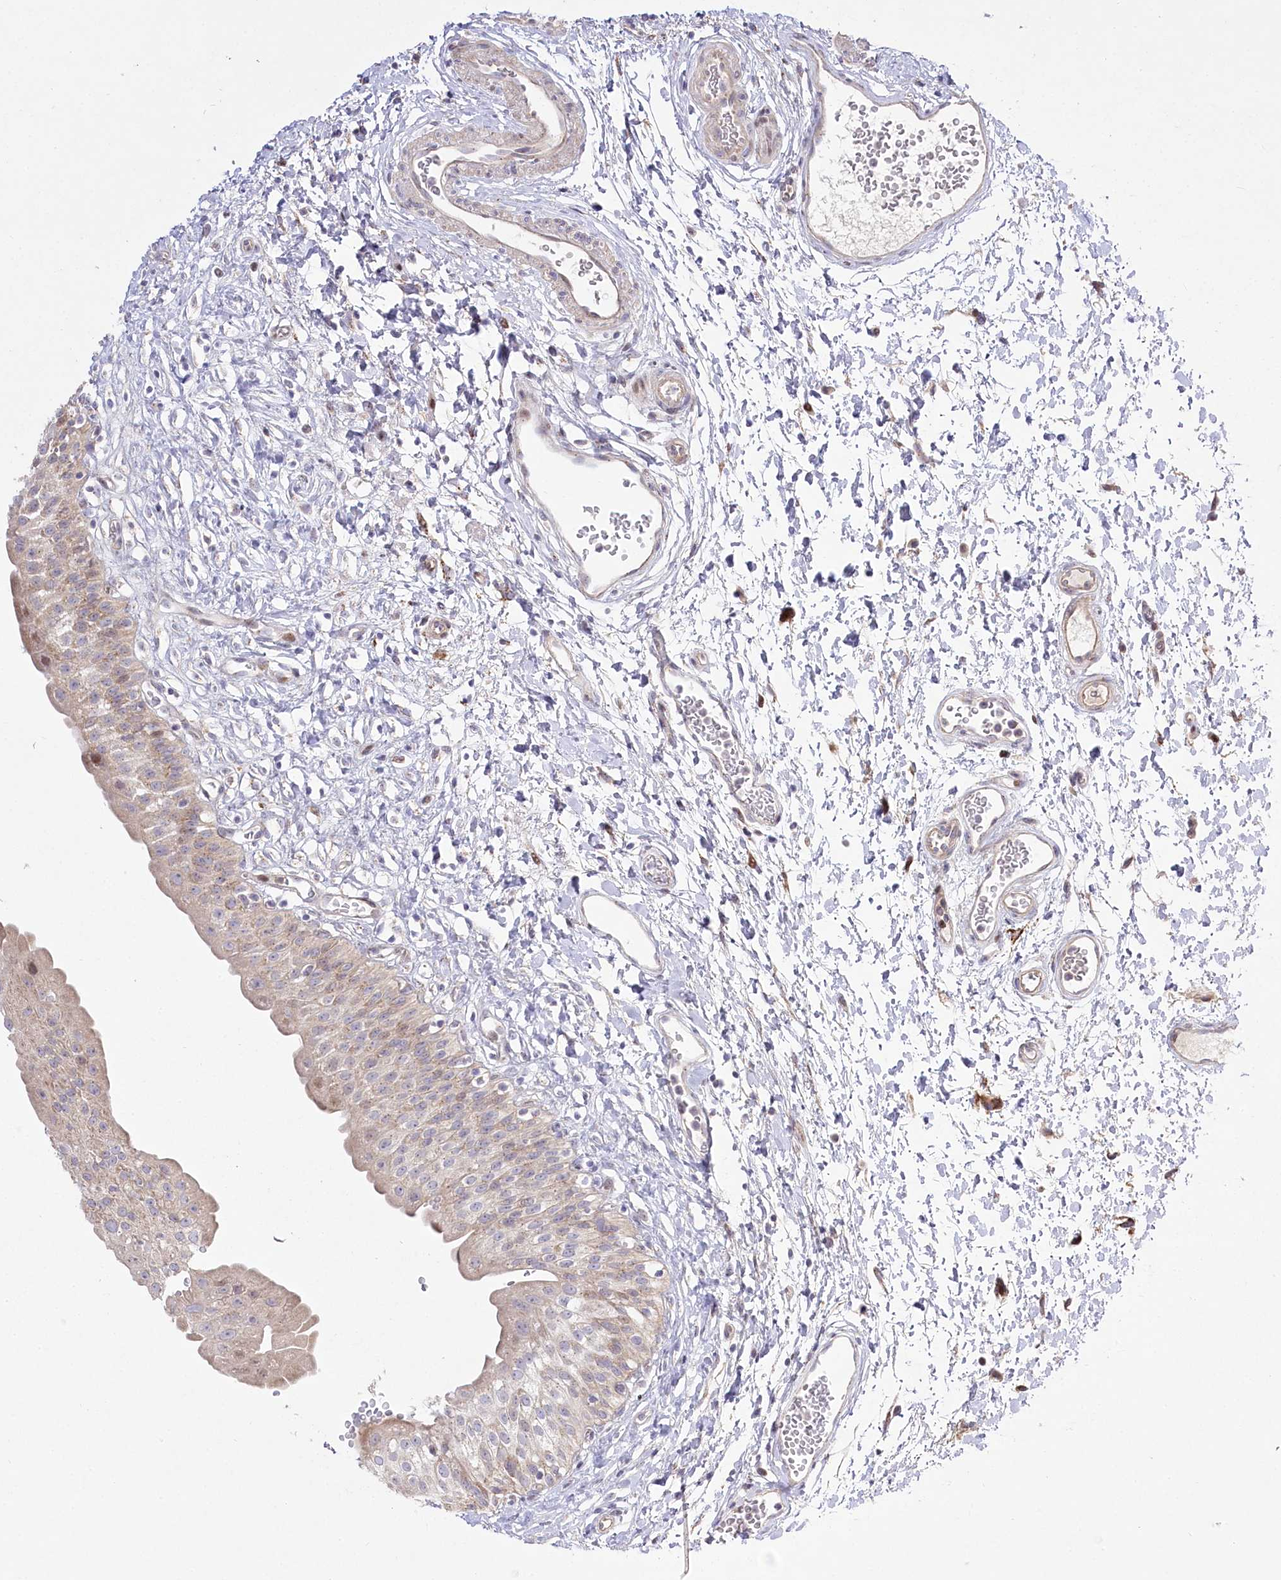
{"staining": {"intensity": "weak", "quantity": "25%-75%", "location": "cytoplasmic/membranous,nuclear"}, "tissue": "urinary bladder", "cell_type": "Urothelial cells", "image_type": "normal", "snomed": [{"axis": "morphology", "description": "Normal tissue, NOS"}, {"axis": "topography", "description": "Urinary bladder"}], "caption": "A low amount of weak cytoplasmic/membranous,nuclear positivity is present in approximately 25%-75% of urothelial cells in unremarkable urinary bladder. The staining was performed using DAB (3,3'-diaminobenzidine) to visualize the protein expression in brown, while the nuclei were stained in blue with hematoxylin (Magnification: 20x).", "gene": "CEP164", "patient": {"sex": "male", "age": 51}}